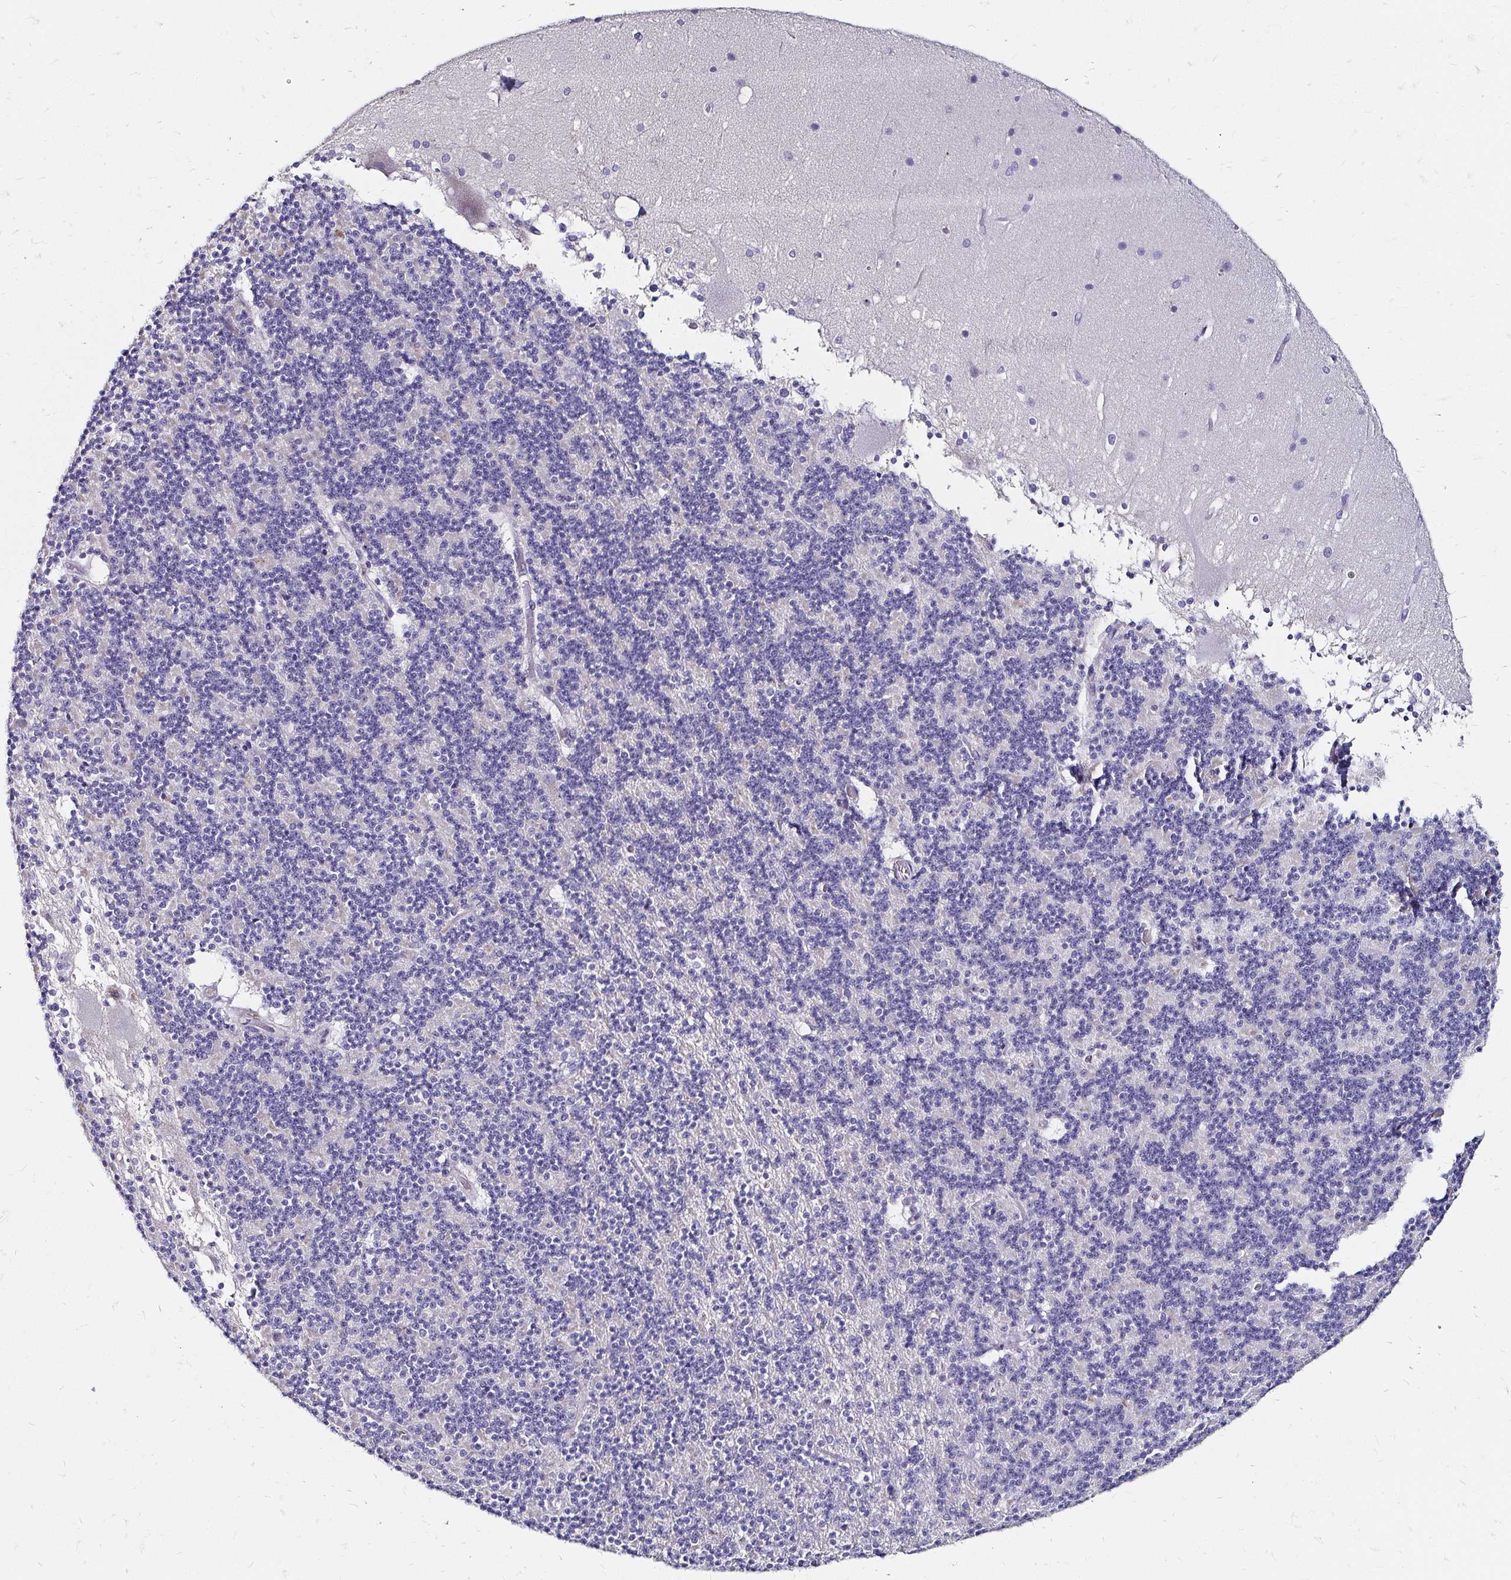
{"staining": {"intensity": "negative", "quantity": "none", "location": "none"}, "tissue": "cerebellum", "cell_type": "Cells in granular layer", "image_type": "normal", "snomed": [{"axis": "morphology", "description": "Normal tissue, NOS"}, {"axis": "topography", "description": "Cerebellum"}], "caption": "Cerebellum stained for a protein using immunohistochemistry demonstrates no staining cells in granular layer.", "gene": "SCG3", "patient": {"sex": "female", "age": 19}}